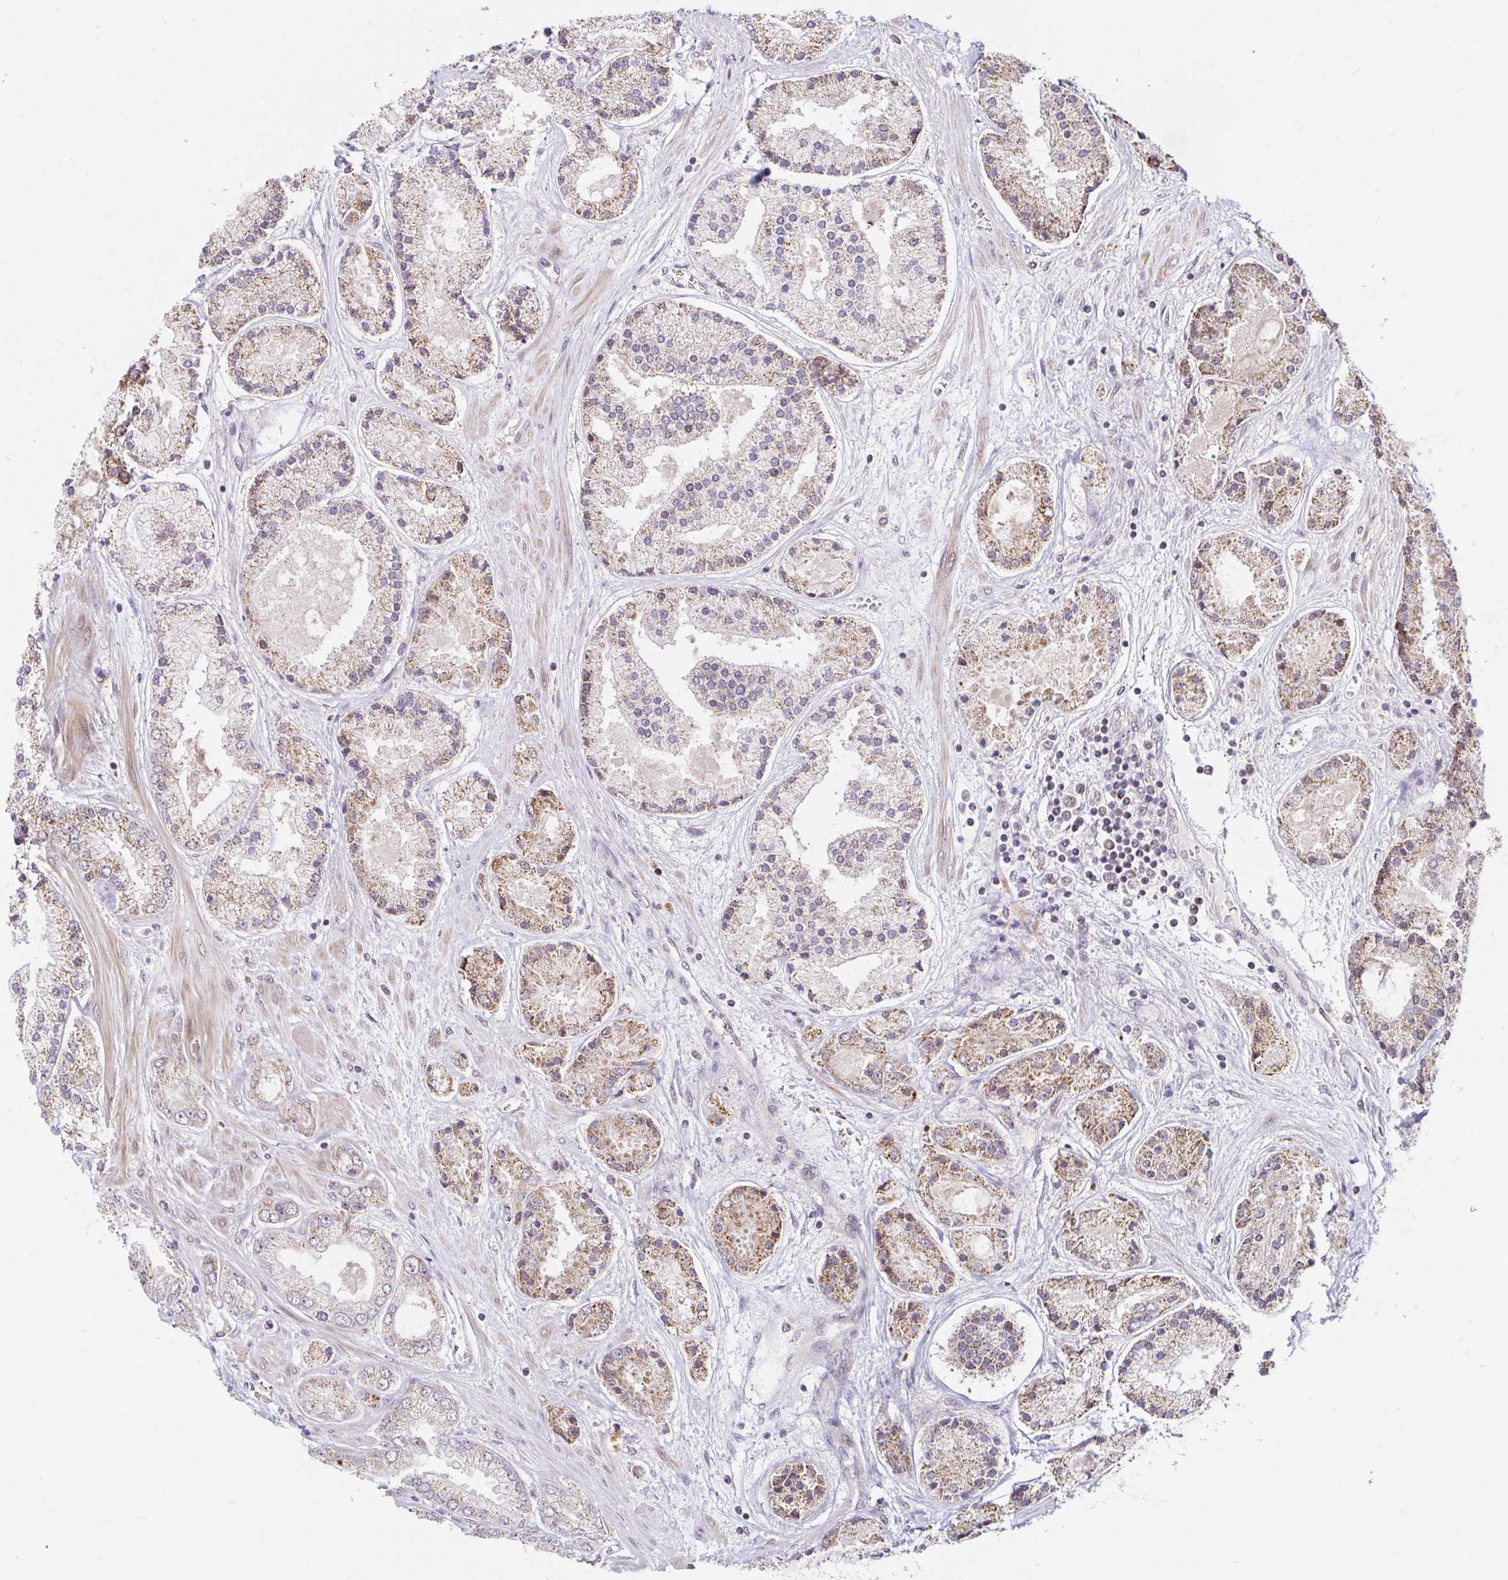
{"staining": {"intensity": "moderate", "quantity": ">75%", "location": "cytoplasmic/membranous"}, "tissue": "prostate cancer", "cell_type": "Tumor cells", "image_type": "cancer", "snomed": [{"axis": "morphology", "description": "Adenocarcinoma, High grade"}, {"axis": "topography", "description": "Prostate"}], "caption": "Immunohistochemistry of prostate adenocarcinoma (high-grade) reveals medium levels of moderate cytoplasmic/membranous staining in about >75% of tumor cells.", "gene": "TIMM50", "patient": {"sex": "male", "age": 67}}